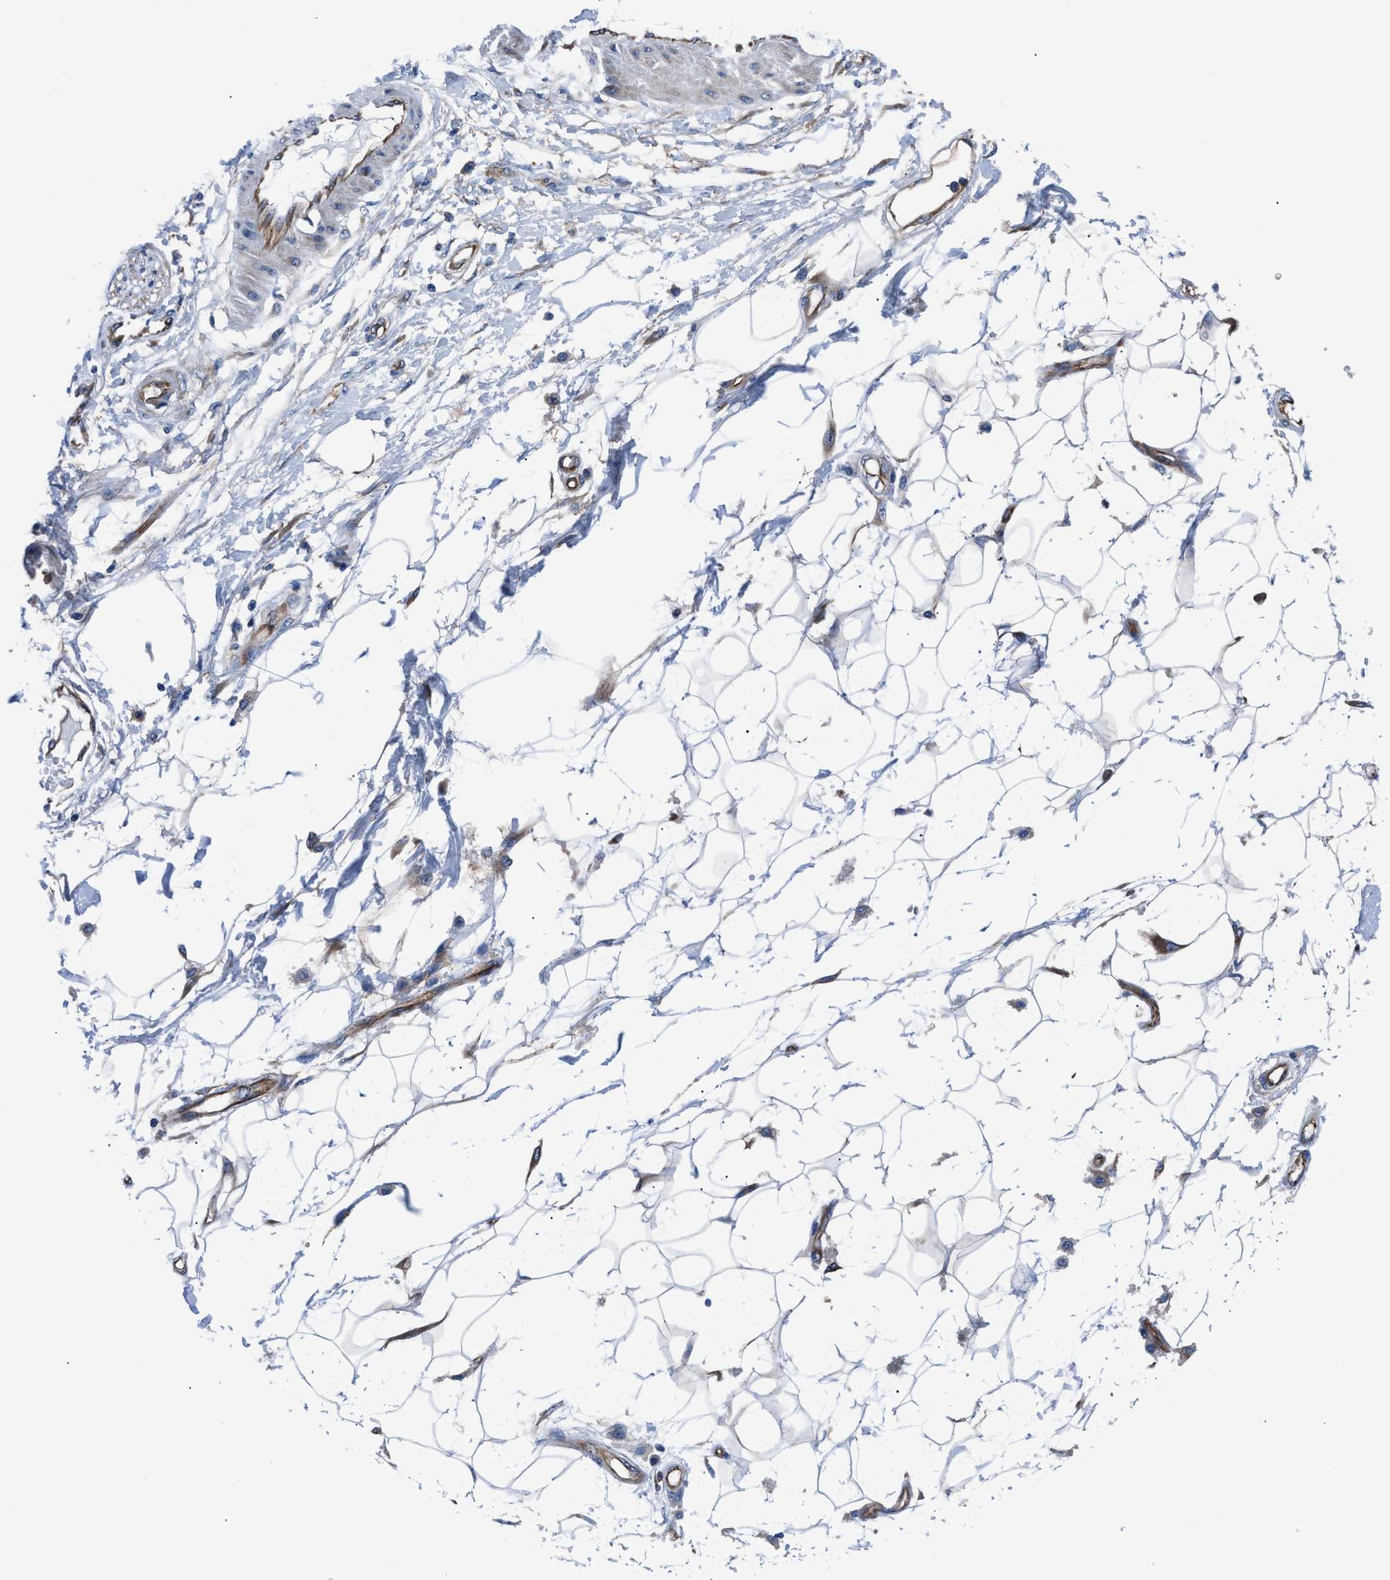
{"staining": {"intensity": "negative", "quantity": "none", "location": "none"}, "tissue": "adipose tissue", "cell_type": "Adipocytes", "image_type": "normal", "snomed": [{"axis": "morphology", "description": "Normal tissue, NOS"}, {"axis": "morphology", "description": "Squamous cell carcinoma, NOS"}, {"axis": "topography", "description": "Skin"}, {"axis": "topography", "description": "Peripheral nerve tissue"}], "caption": "Protein analysis of normal adipose tissue reveals no significant expression in adipocytes. The staining is performed using DAB (3,3'-diaminobenzidine) brown chromogen with nuclei counter-stained in using hematoxylin.", "gene": "TRIP4", "patient": {"sex": "male", "age": 83}}